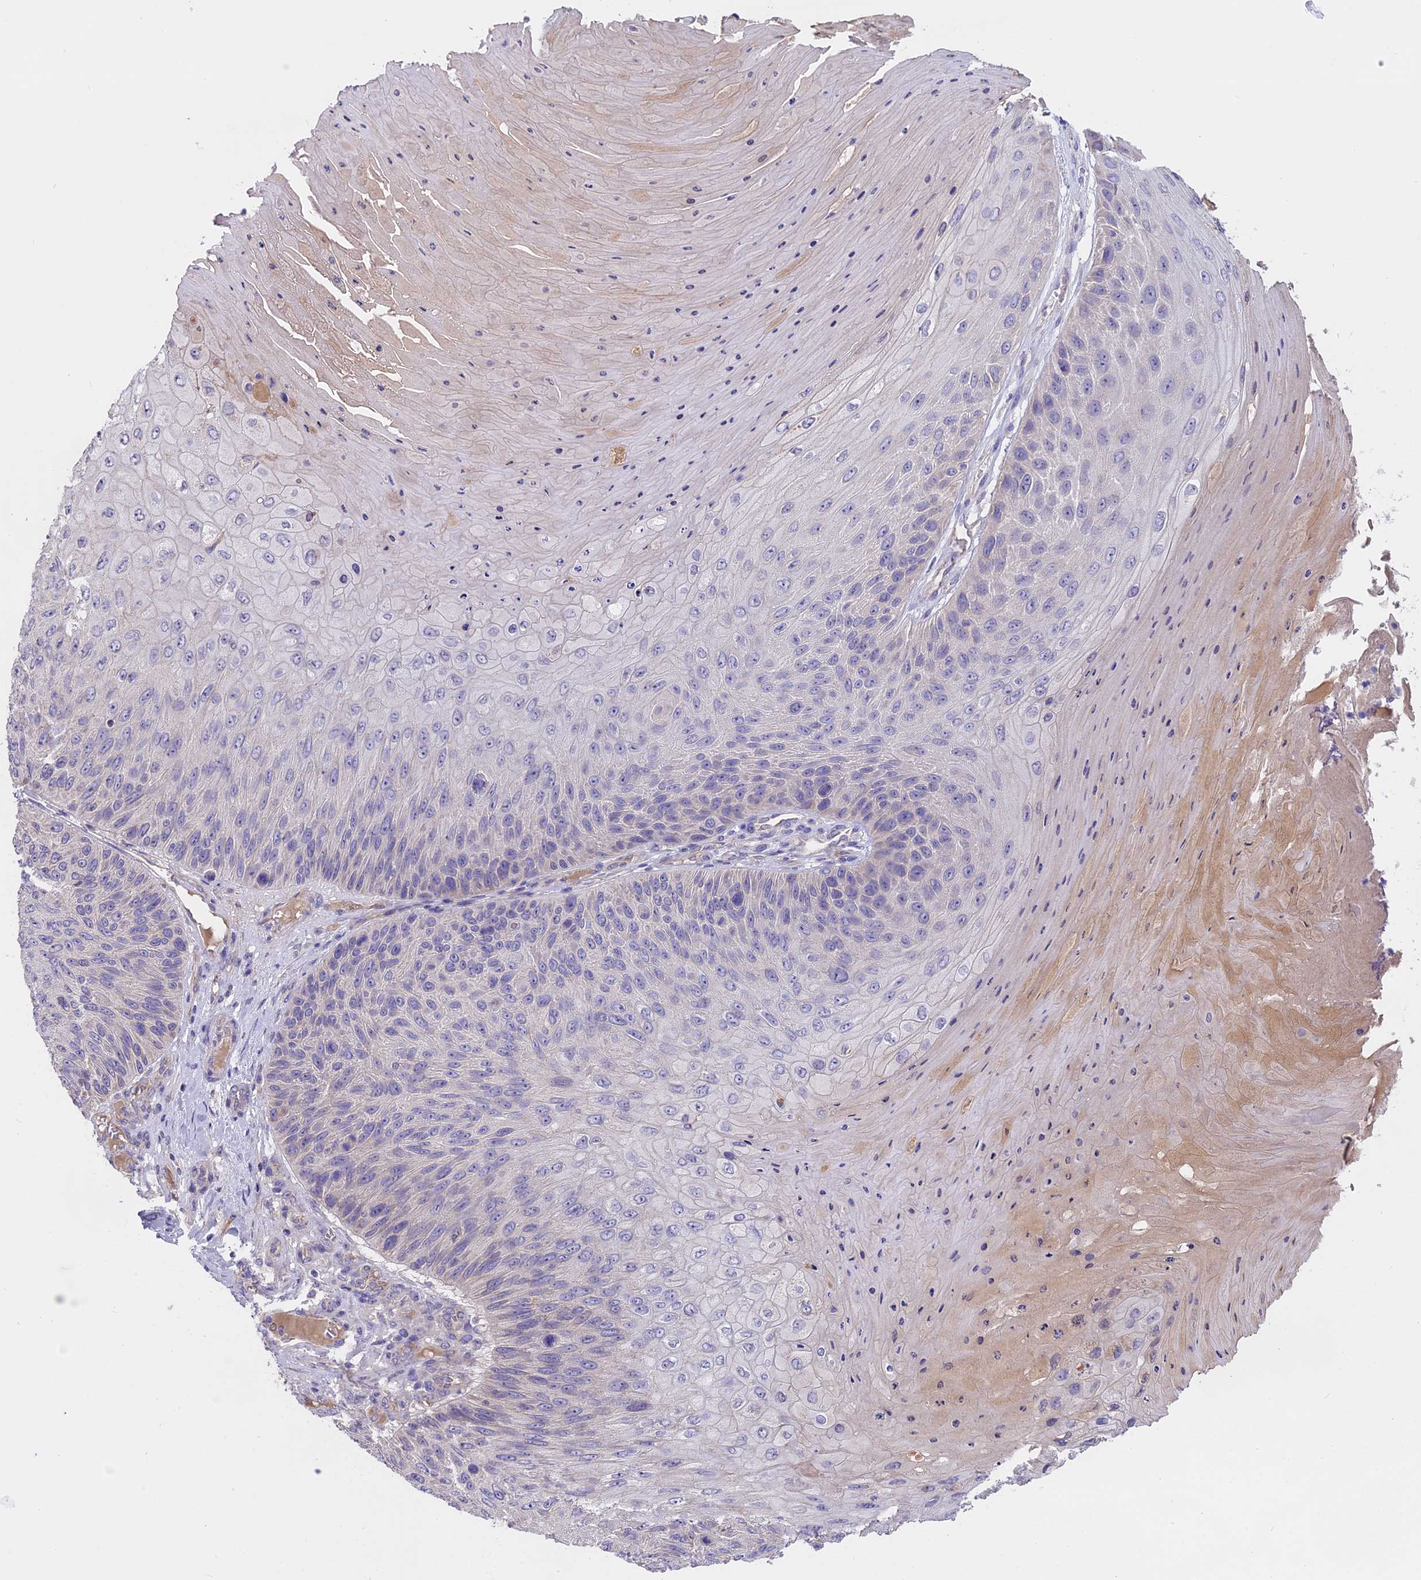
{"staining": {"intensity": "negative", "quantity": "none", "location": "none"}, "tissue": "skin cancer", "cell_type": "Tumor cells", "image_type": "cancer", "snomed": [{"axis": "morphology", "description": "Squamous cell carcinoma, NOS"}, {"axis": "topography", "description": "Skin"}], "caption": "The image shows no staining of tumor cells in squamous cell carcinoma (skin).", "gene": "WFDC2", "patient": {"sex": "female", "age": 88}}